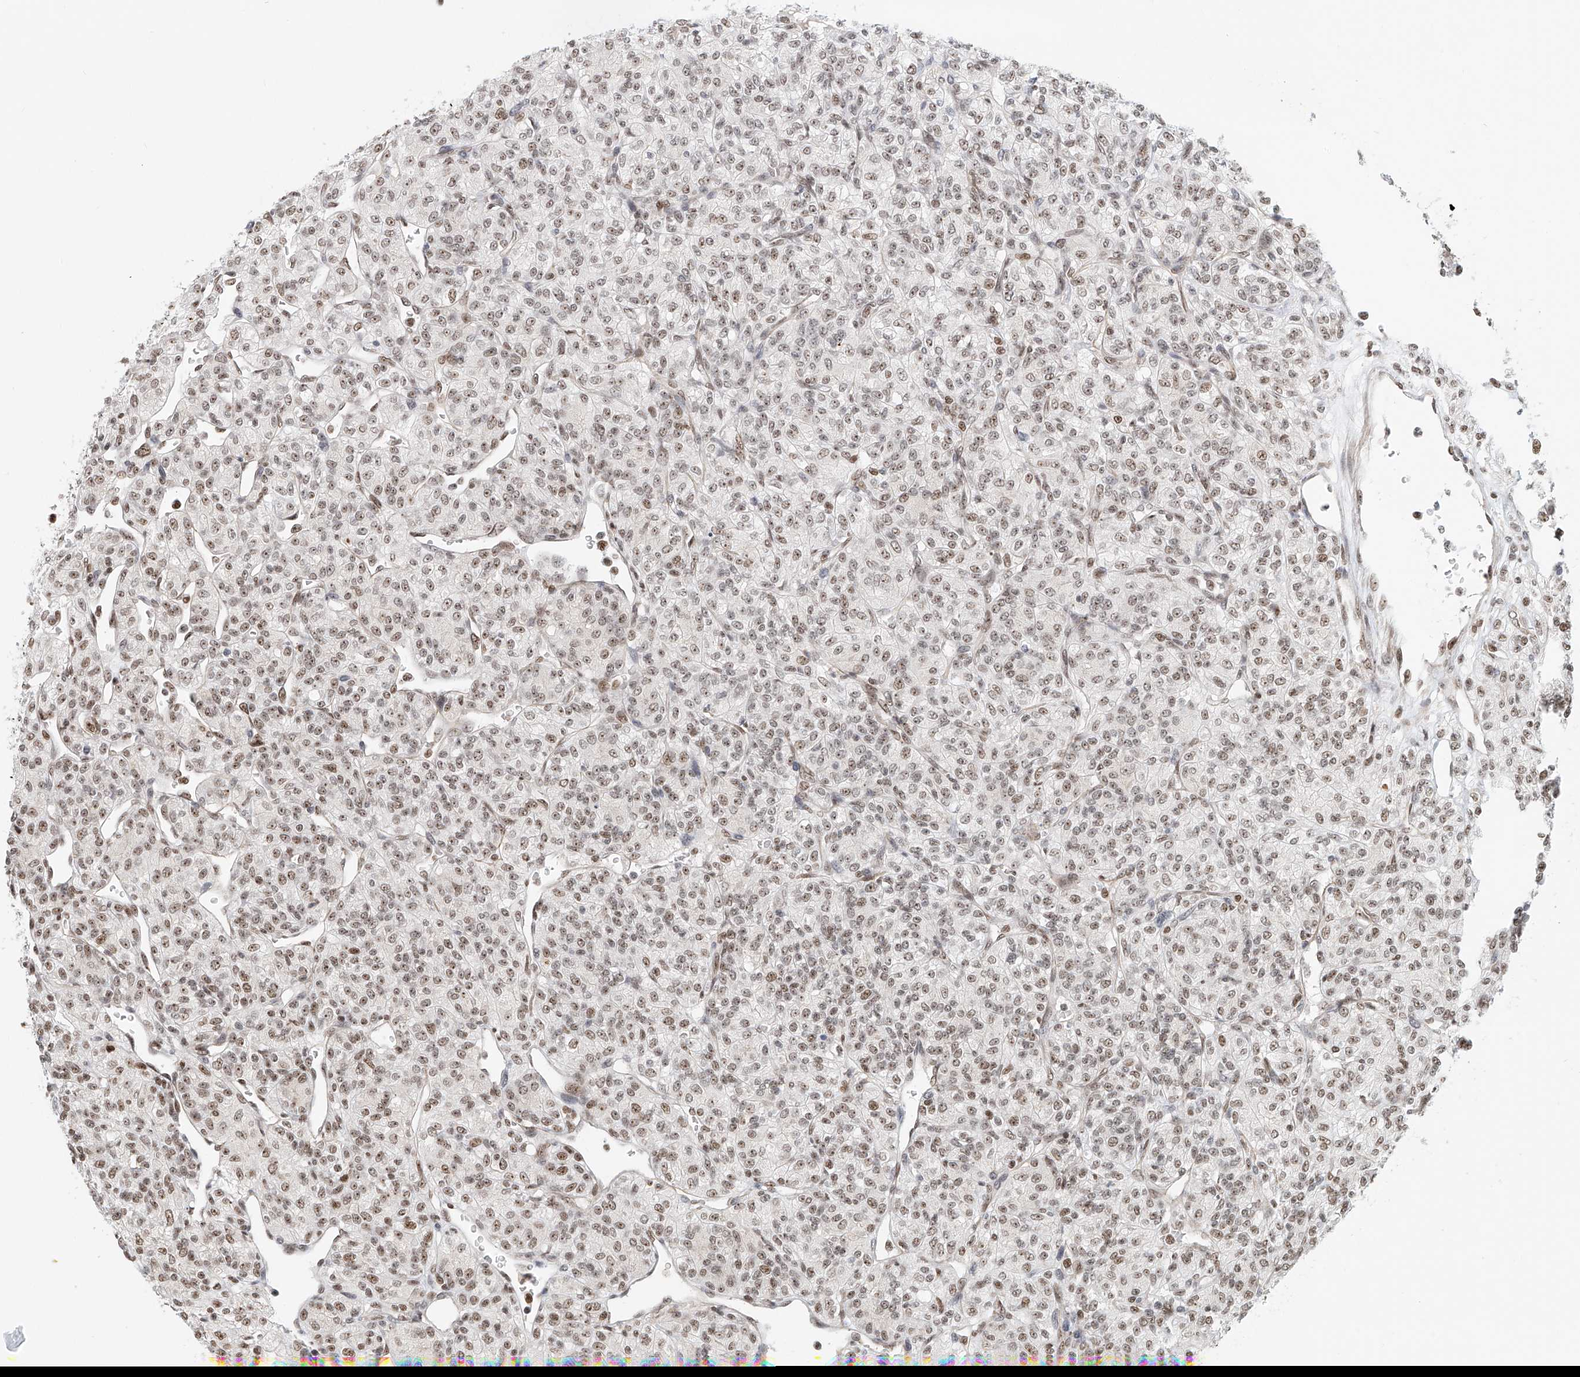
{"staining": {"intensity": "weak", "quantity": ">75%", "location": "nuclear"}, "tissue": "renal cancer", "cell_type": "Tumor cells", "image_type": "cancer", "snomed": [{"axis": "morphology", "description": "Adenocarcinoma, NOS"}, {"axis": "topography", "description": "Kidney"}], "caption": "The histopathology image exhibits staining of renal cancer (adenocarcinoma), revealing weak nuclear protein staining (brown color) within tumor cells.", "gene": "PRUNE2", "patient": {"sex": "male", "age": 77}}